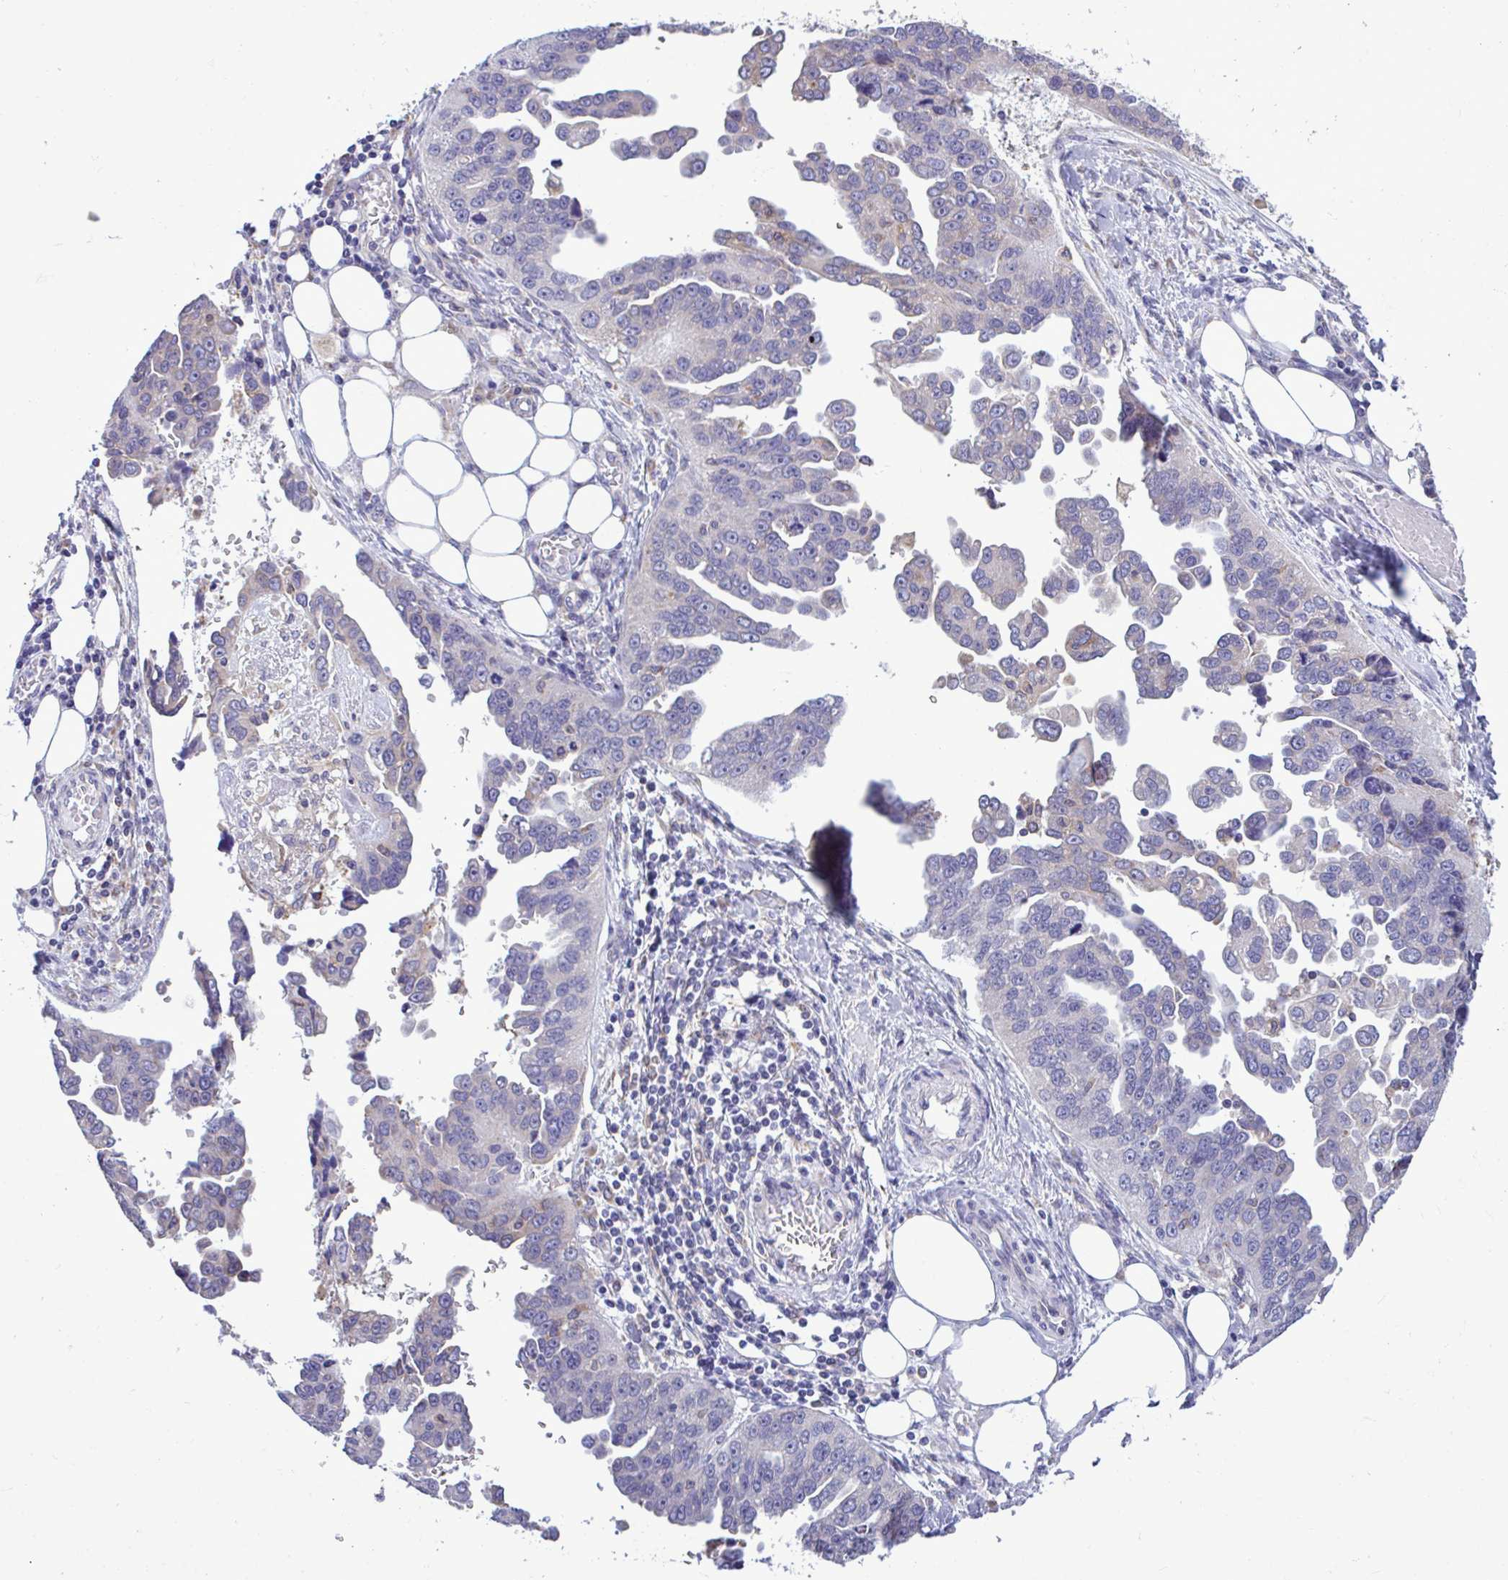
{"staining": {"intensity": "negative", "quantity": "none", "location": "none"}, "tissue": "ovarian cancer", "cell_type": "Tumor cells", "image_type": "cancer", "snomed": [{"axis": "morphology", "description": "Cystadenocarcinoma, serous, NOS"}, {"axis": "topography", "description": "Ovary"}], "caption": "A micrograph of ovarian serous cystadenocarcinoma stained for a protein shows no brown staining in tumor cells.", "gene": "PIGK", "patient": {"sex": "female", "age": 75}}